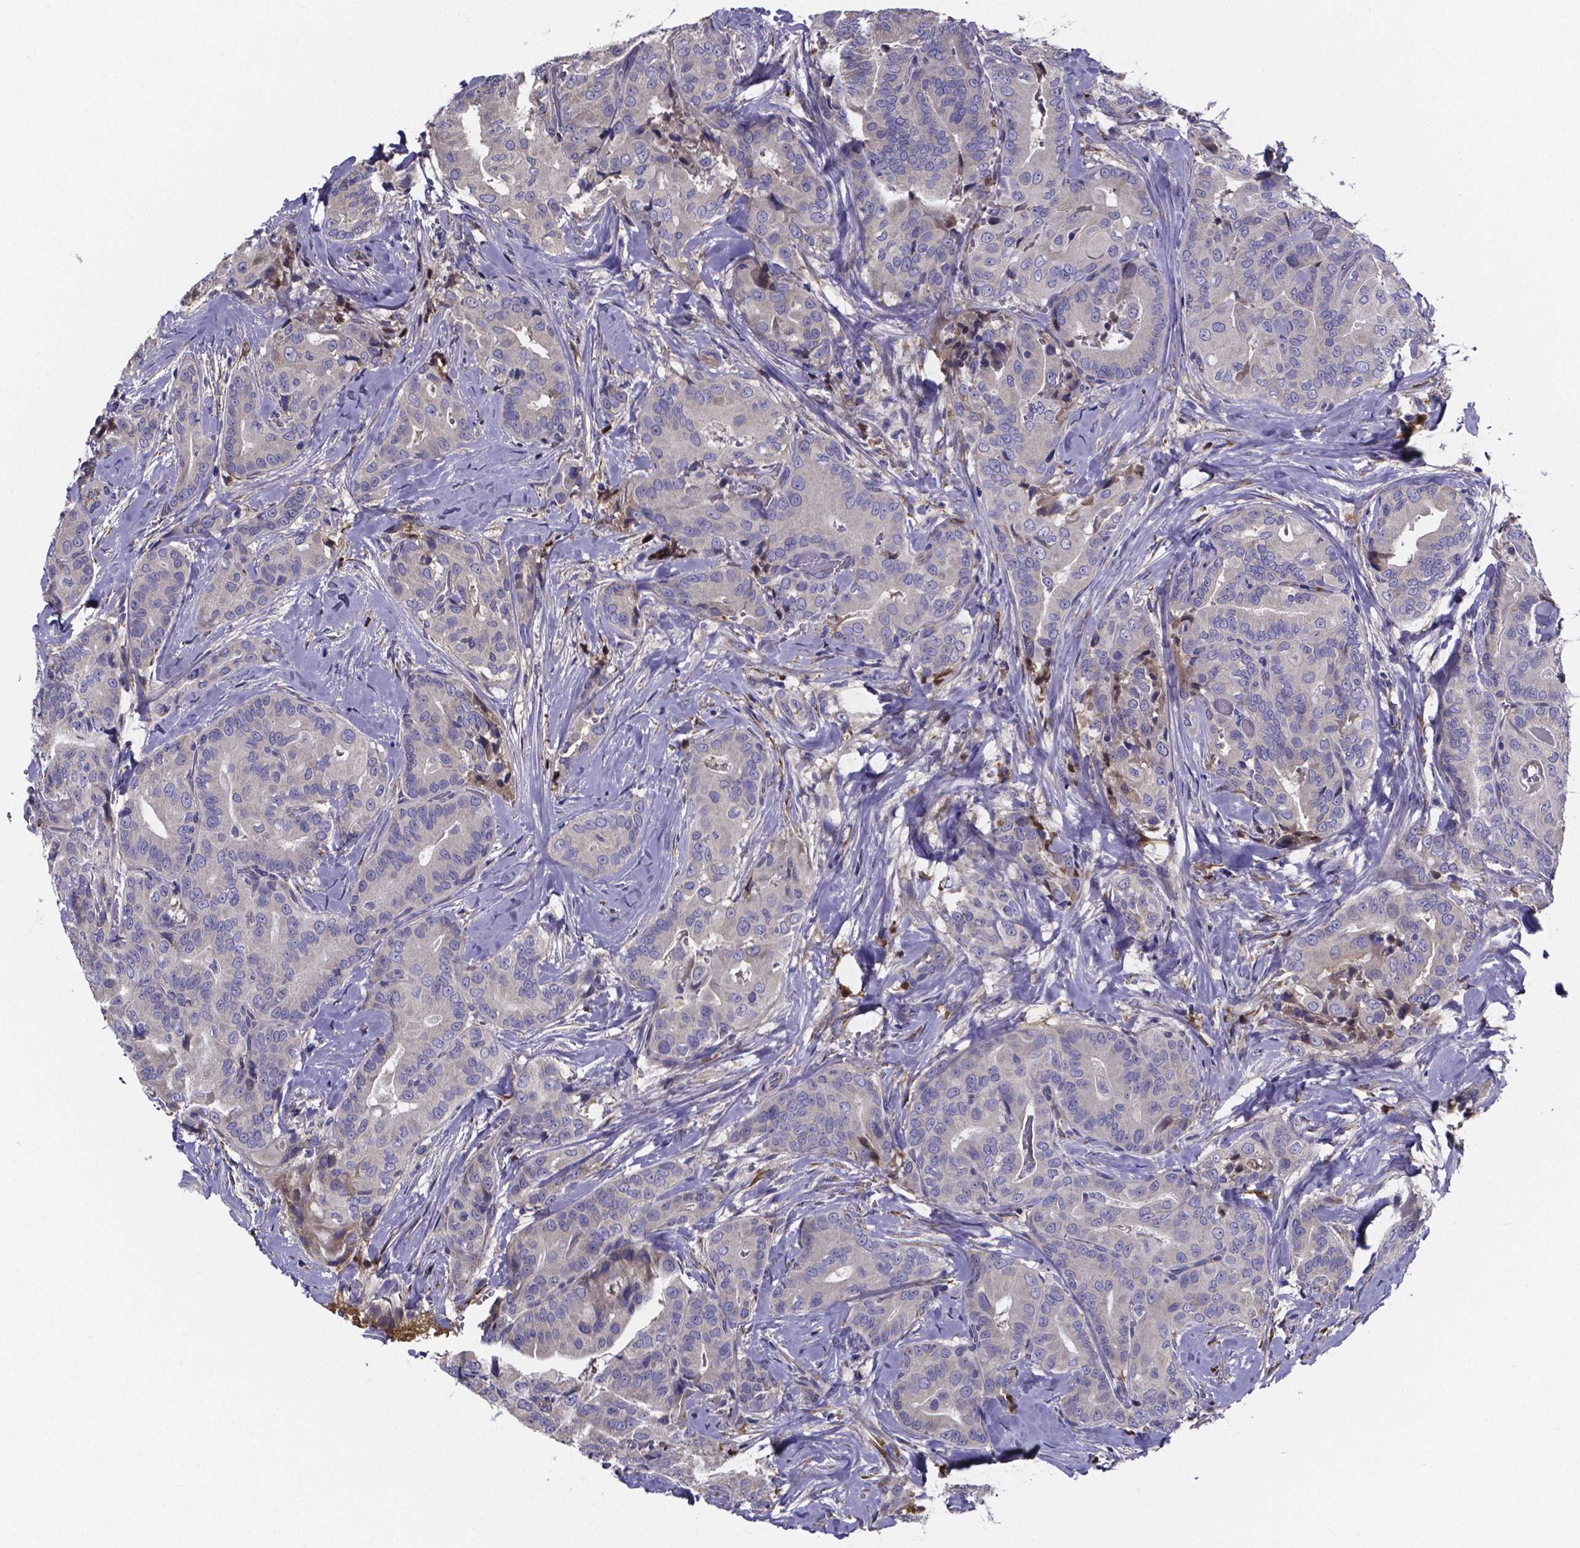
{"staining": {"intensity": "negative", "quantity": "none", "location": "none"}, "tissue": "thyroid cancer", "cell_type": "Tumor cells", "image_type": "cancer", "snomed": [{"axis": "morphology", "description": "Papillary adenocarcinoma, NOS"}, {"axis": "topography", "description": "Thyroid gland"}], "caption": "IHC of human thyroid cancer (papillary adenocarcinoma) exhibits no staining in tumor cells.", "gene": "SFRP4", "patient": {"sex": "male", "age": 61}}